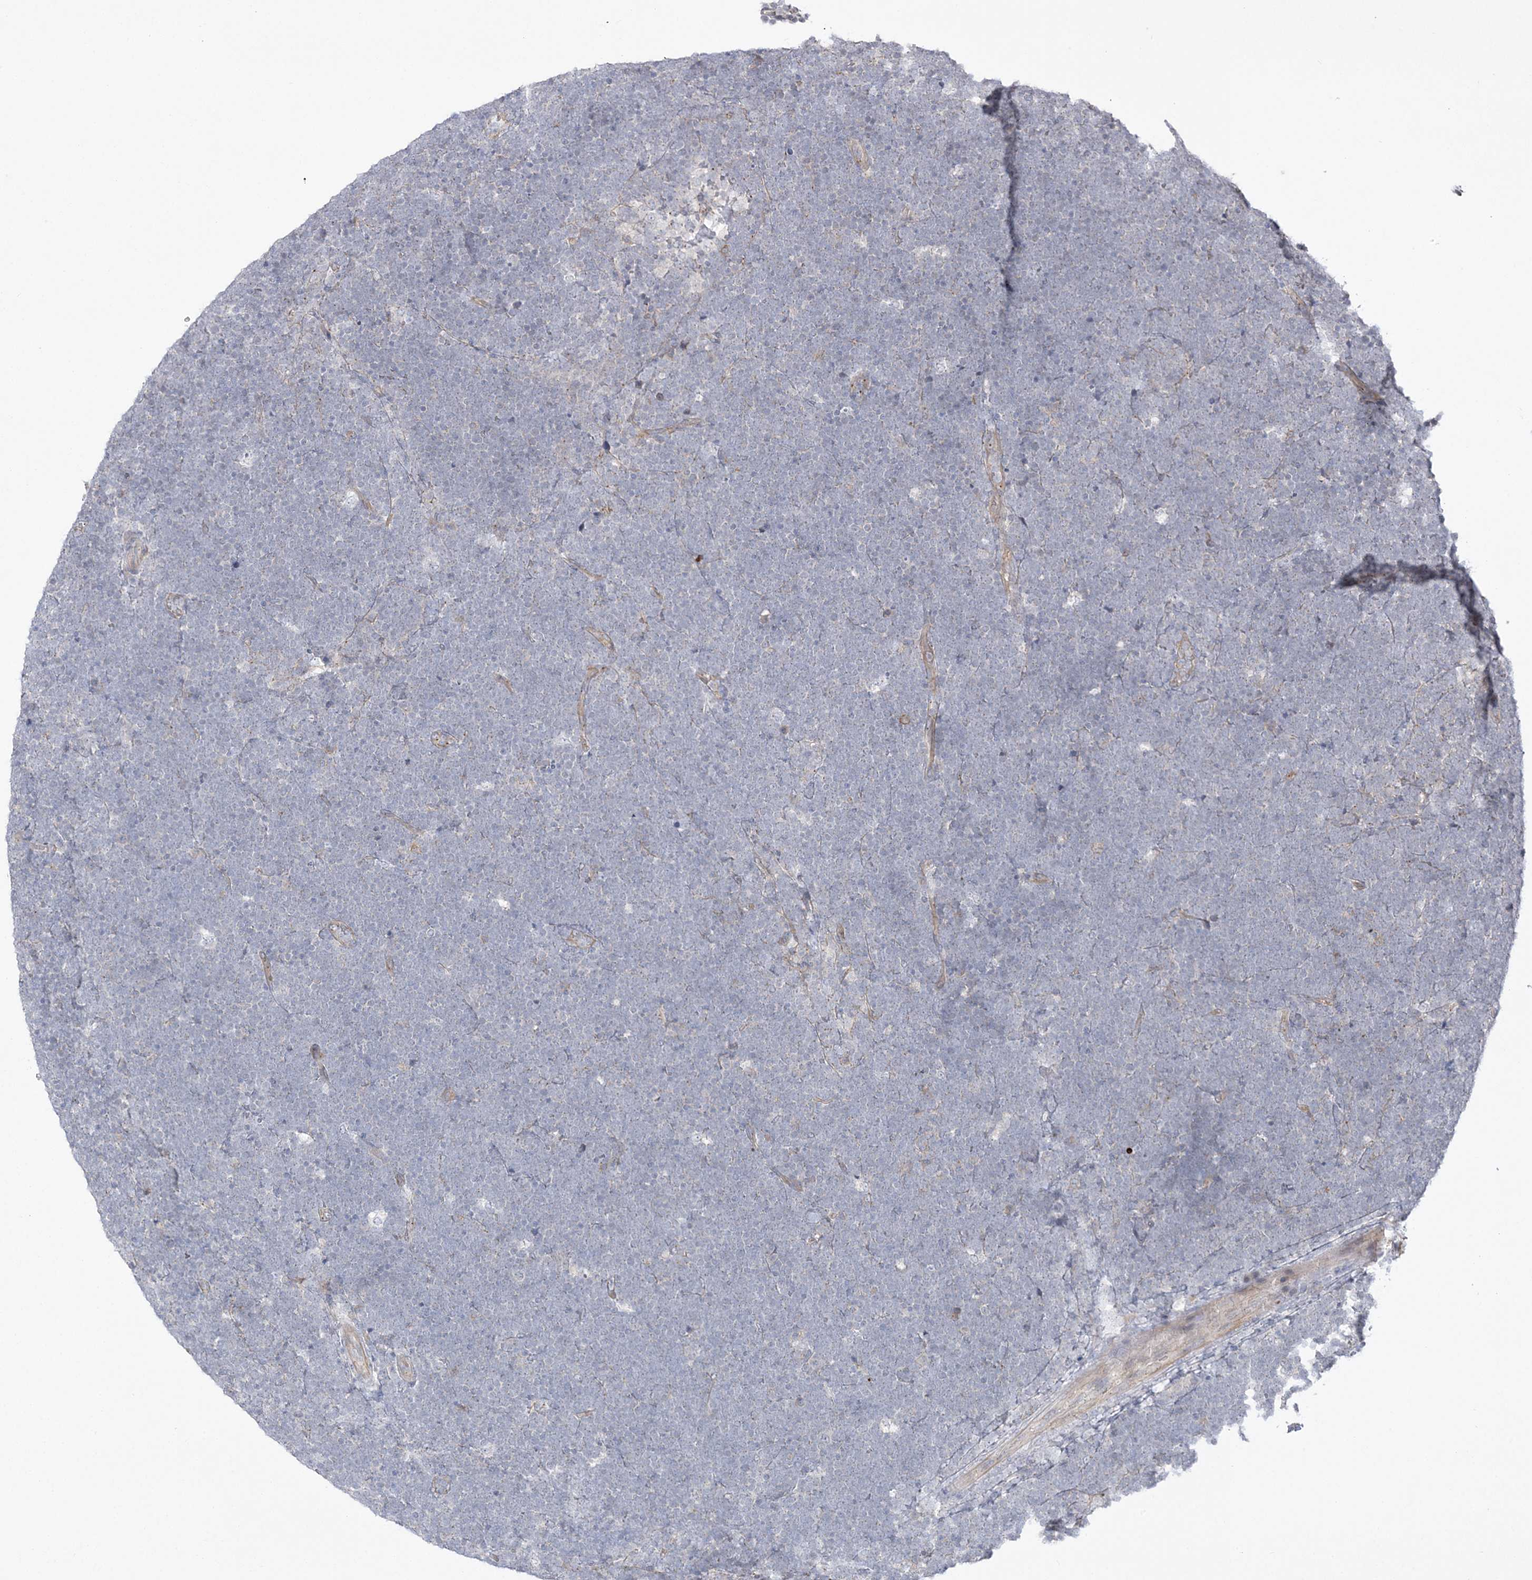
{"staining": {"intensity": "negative", "quantity": "none", "location": "none"}, "tissue": "lymphoma", "cell_type": "Tumor cells", "image_type": "cancer", "snomed": [{"axis": "morphology", "description": "Malignant lymphoma, non-Hodgkin's type, High grade"}, {"axis": "topography", "description": "Lymph node"}], "caption": "This is a micrograph of IHC staining of malignant lymphoma, non-Hodgkin's type (high-grade), which shows no staining in tumor cells.", "gene": "ADAMTS12", "patient": {"sex": "male", "age": 13}}